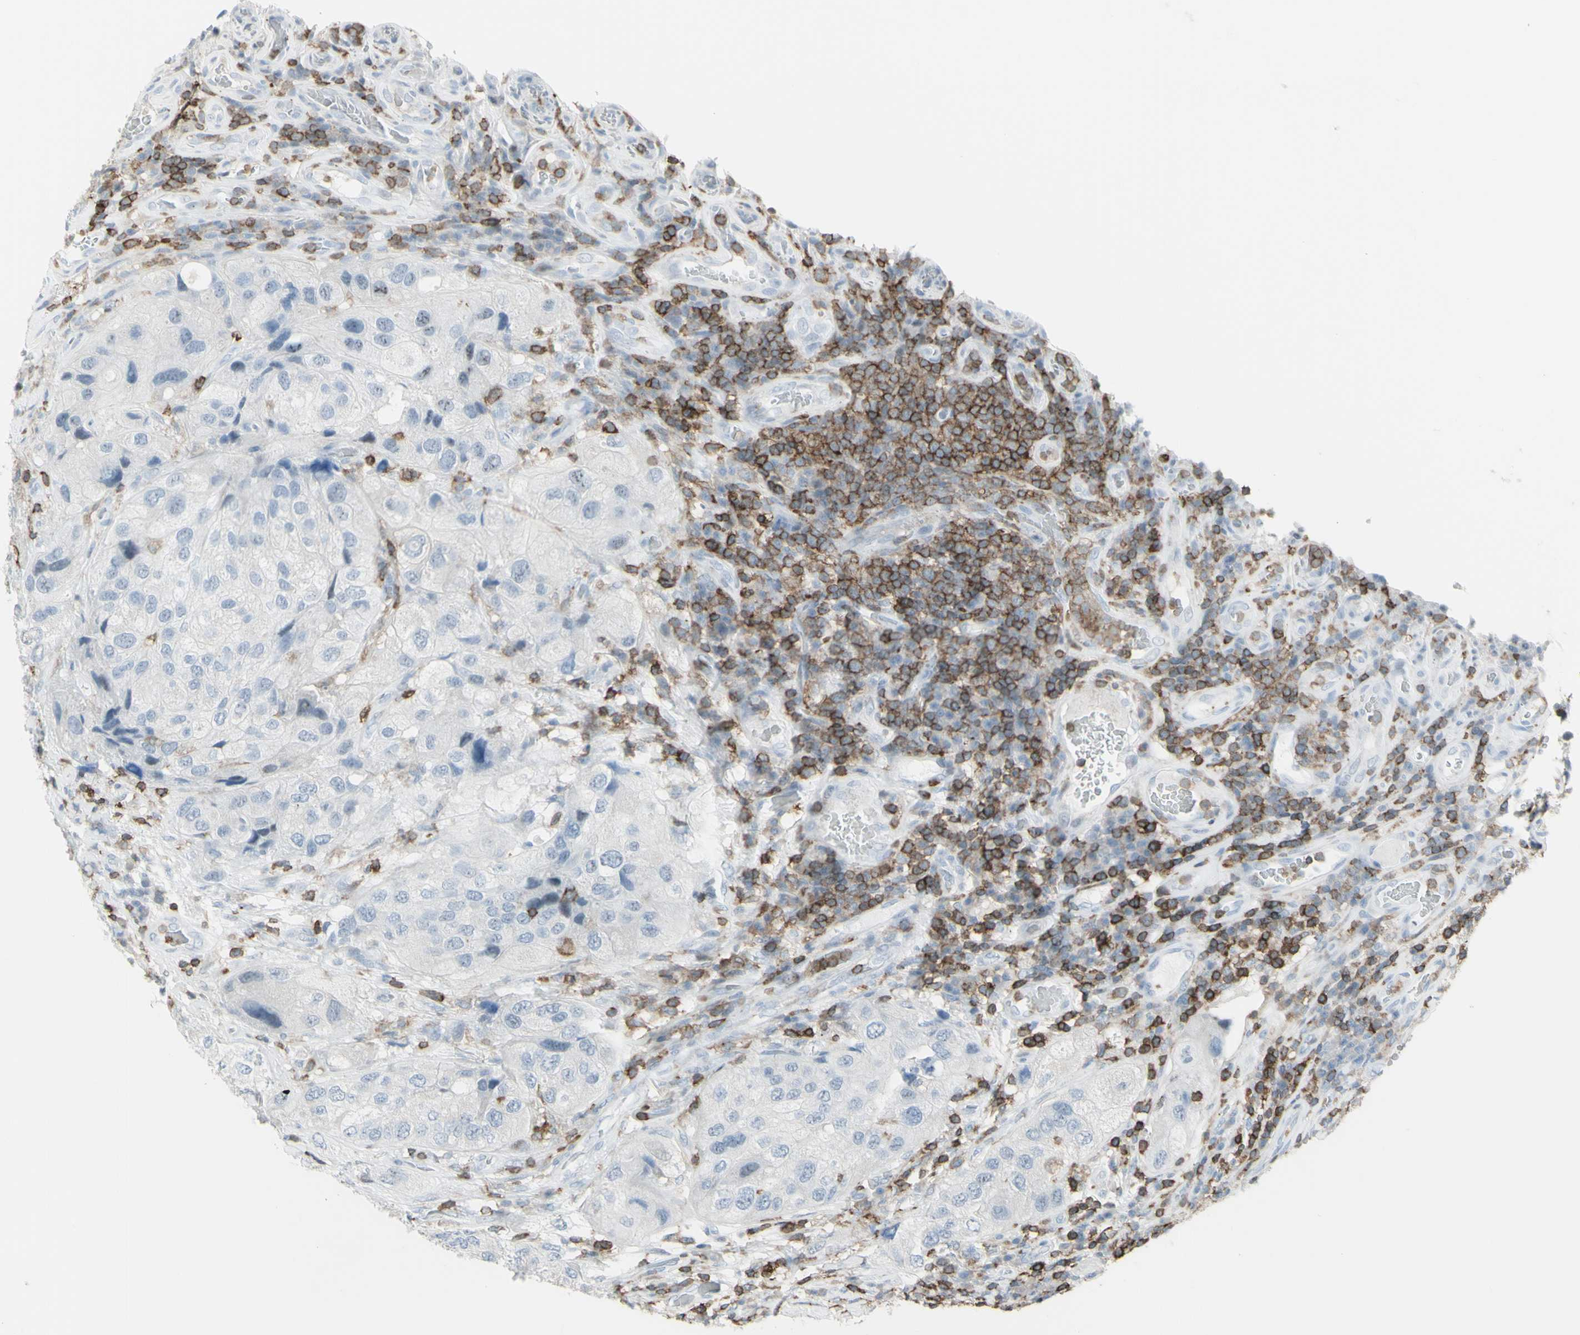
{"staining": {"intensity": "negative", "quantity": "none", "location": "none"}, "tissue": "urothelial cancer", "cell_type": "Tumor cells", "image_type": "cancer", "snomed": [{"axis": "morphology", "description": "Urothelial carcinoma, High grade"}, {"axis": "topography", "description": "Urinary bladder"}], "caption": "A high-resolution image shows IHC staining of urothelial carcinoma (high-grade), which reveals no significant staining in tumor cells.", "gene": "NRG1", "patient": {"sex": "female", "age": 64}}